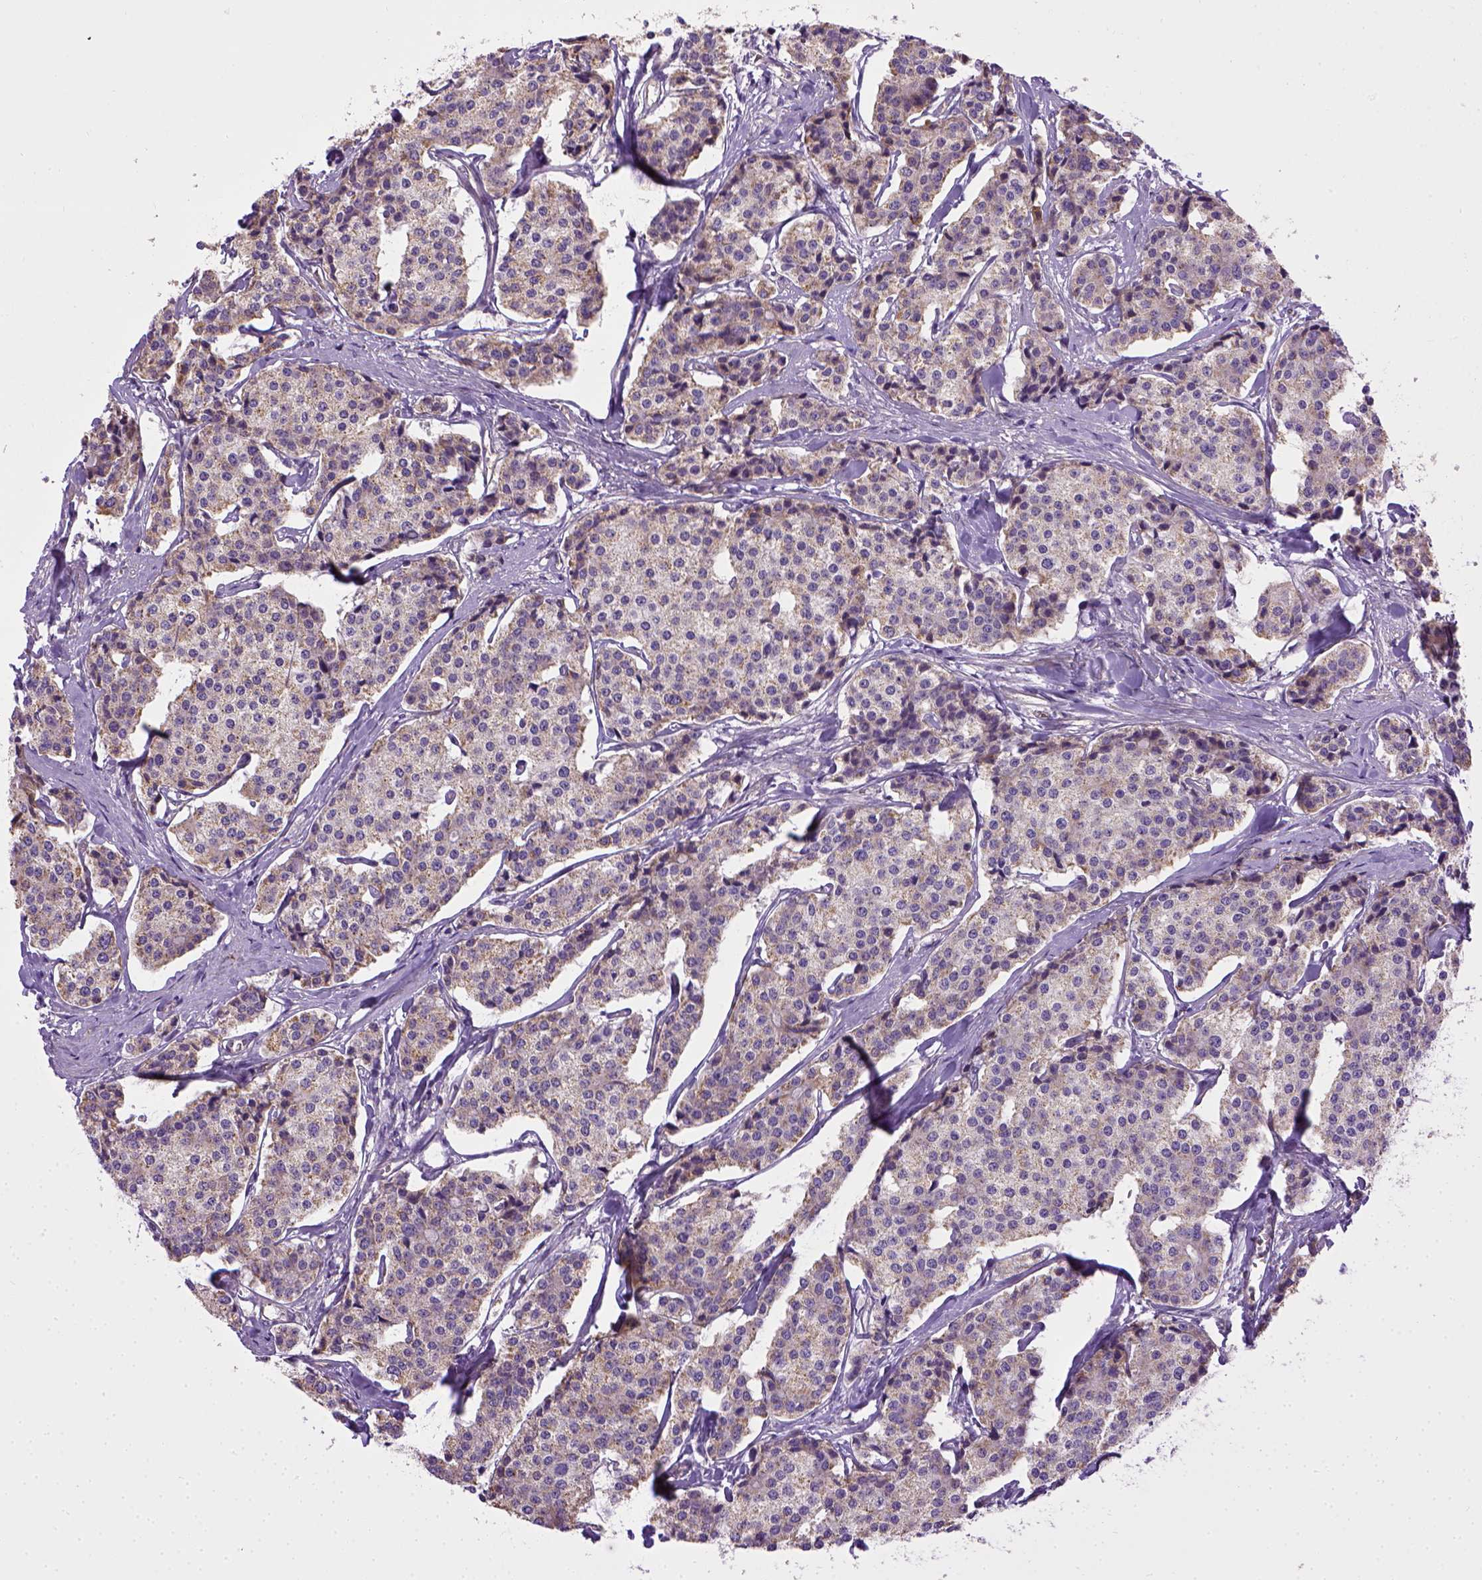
{"staining": {"intensity": "weak", "quantity": "25%-75%", "location": "cytoplasmic/membranous"}, "tissue": "carcinoid", "cell_type": "Tumor cells", "image_type": "cancer", "snomed": [{"axis": "morphology", "description": "Carcinoid, malignant, NOS"}, {"axis": "topography", "description": "Small intestine"}], "caption": "This histopathology image shows IHC staining of human carcinoid, with low weak cytoplasmic/membranous expression in approximately 25%-75% of tumor cells.", "gene": "ENG", "patient": {"sex": "female", "age": 65}}